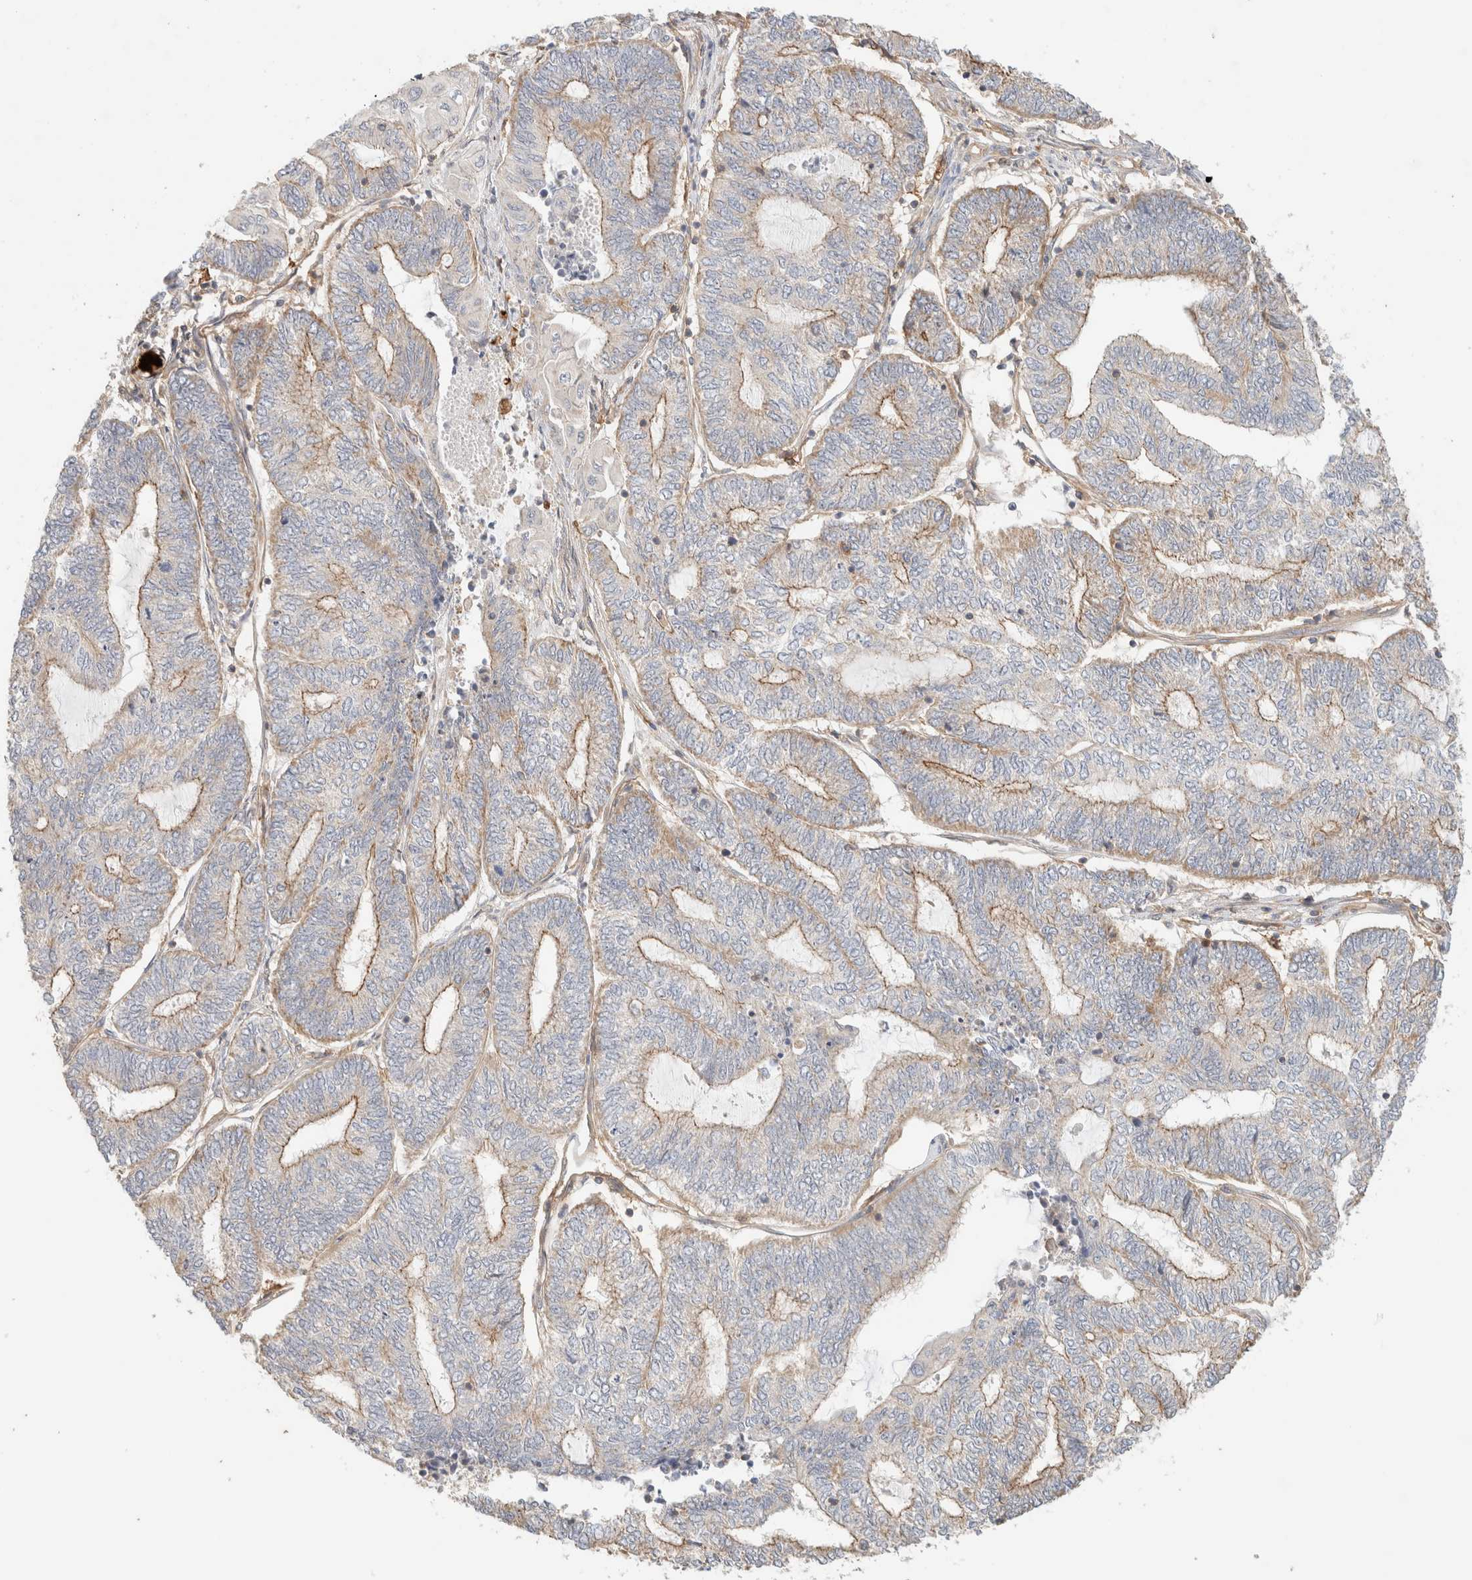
{"staining": {"intensity": "weak", "quantity": "25%-75%", "location": "cytoplasmic/membranous"}, "tissue": "endometrial cancer", "cell_type": "Tumor cells", "image_type": "cancer", "snomed": [{"axis": "morphology", "description": "Adenocarcinoma, NOS"}, {"axis": "topography", "description": "Uterus"}, {"axis": "topography", "description": "Endometrium"}], "caption": "The image shows immunohistochemical staining of endometrial adenocarcinoma. There is weak cytoplasmic/membranous positivity is appreciated in approximately 25%-75% of tumor cells.", "gene": "MRM3", "patient": {"sex": "female", "age": 70}}